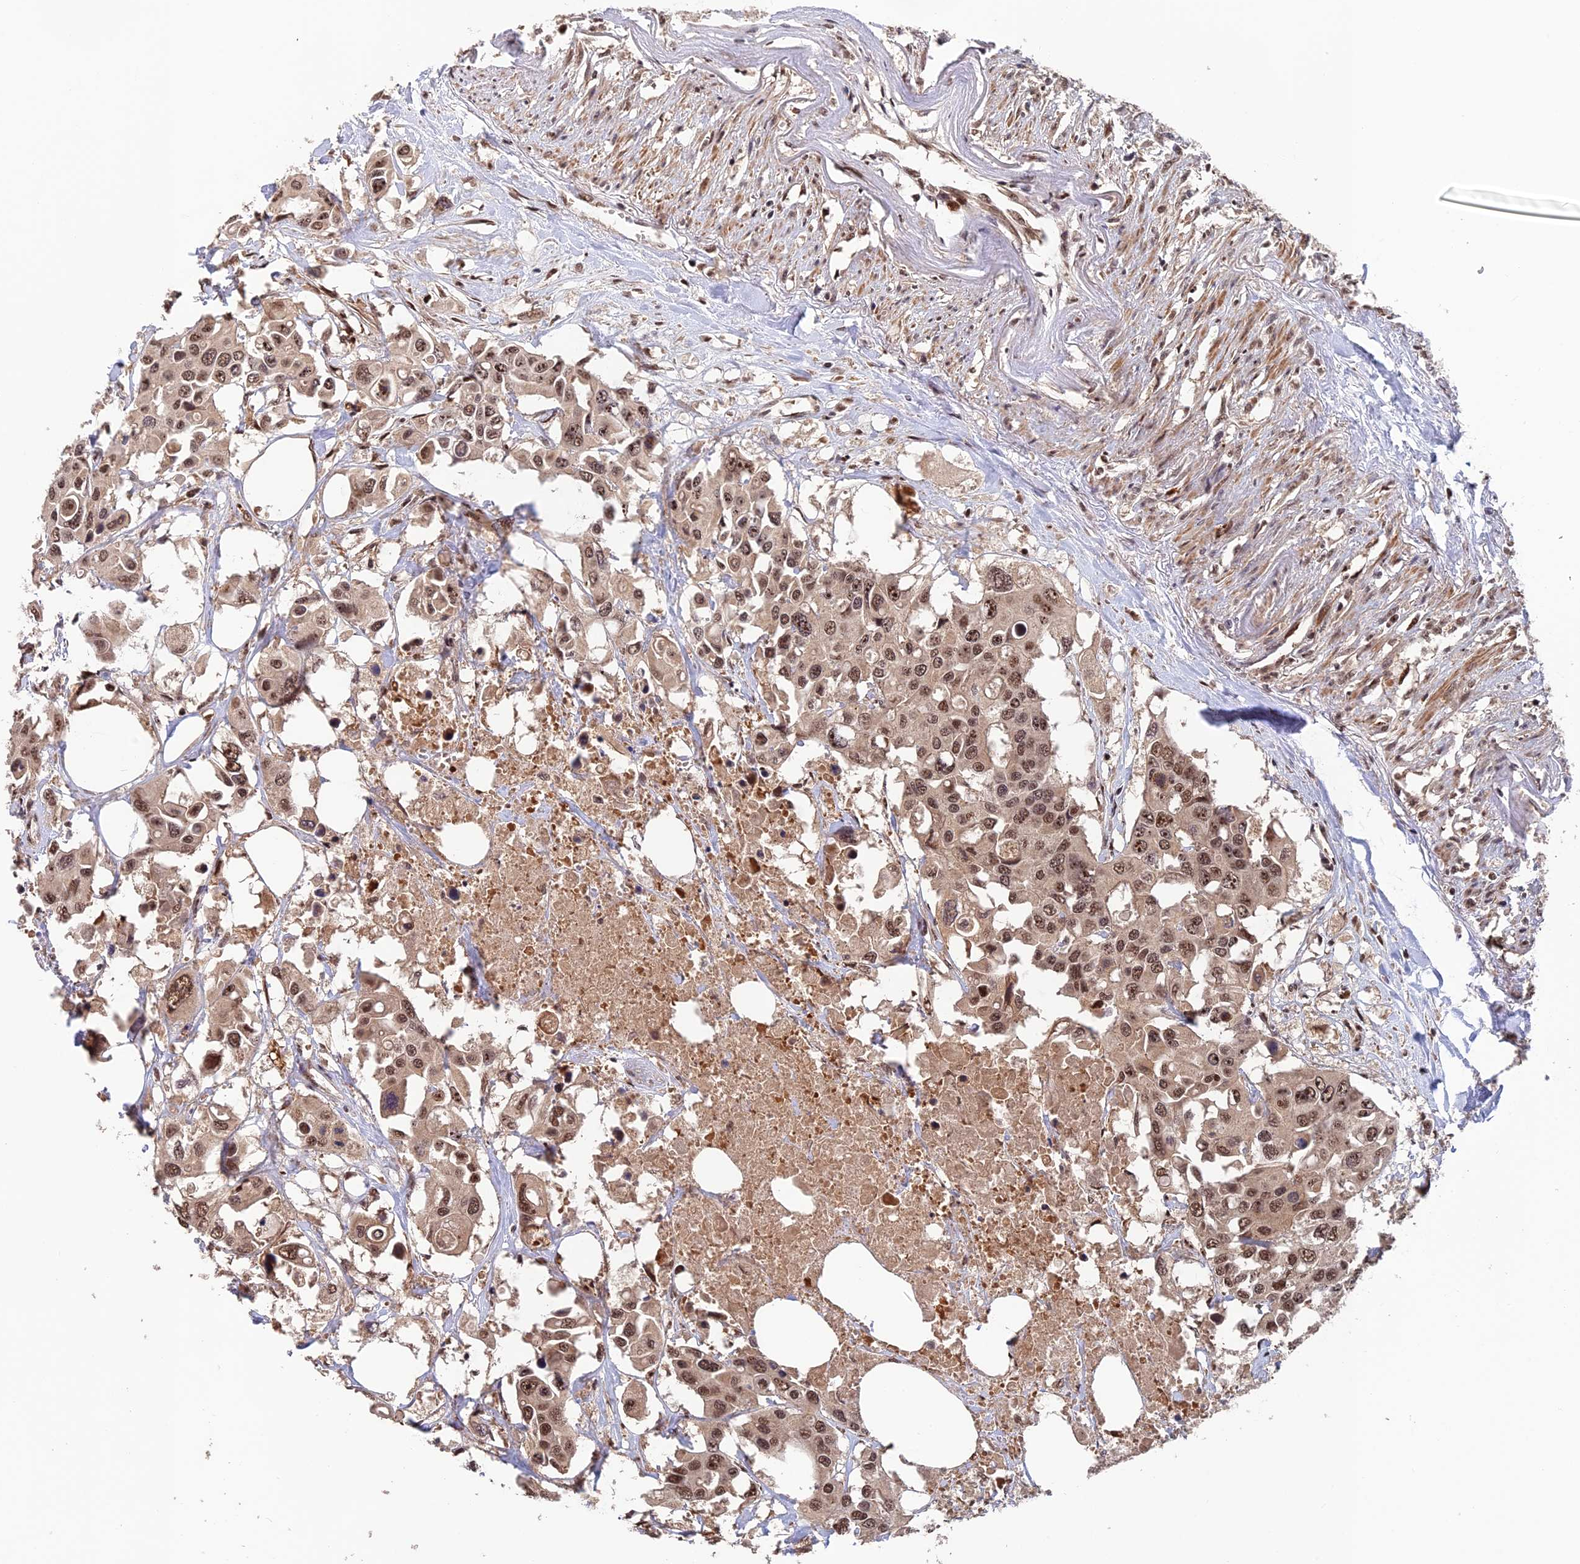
{"staining": {"intensity": "moderate", "quantity": ">75%", "location": "cytoplasmic/membranous,nuclear"}, "tissue": "colorectal cancer", "cell_type": "Tumor cells", "image_type": "cancer", "snomed": [{"axis": "morphology", "description": "Adenocarcinoma, NOS"}, {"axis": "topography", "description": "Colon"}], "caption": "Immunohistochemical staining of colorectal cancer (adenocarcinoma) displays medium levels of moderate cytoplasmic/membranous and nuclear protein staining in approximately >75% of tumor cells.", "gene": "OSBPL1A", "patient": {"sex": "male", "age": 77}}